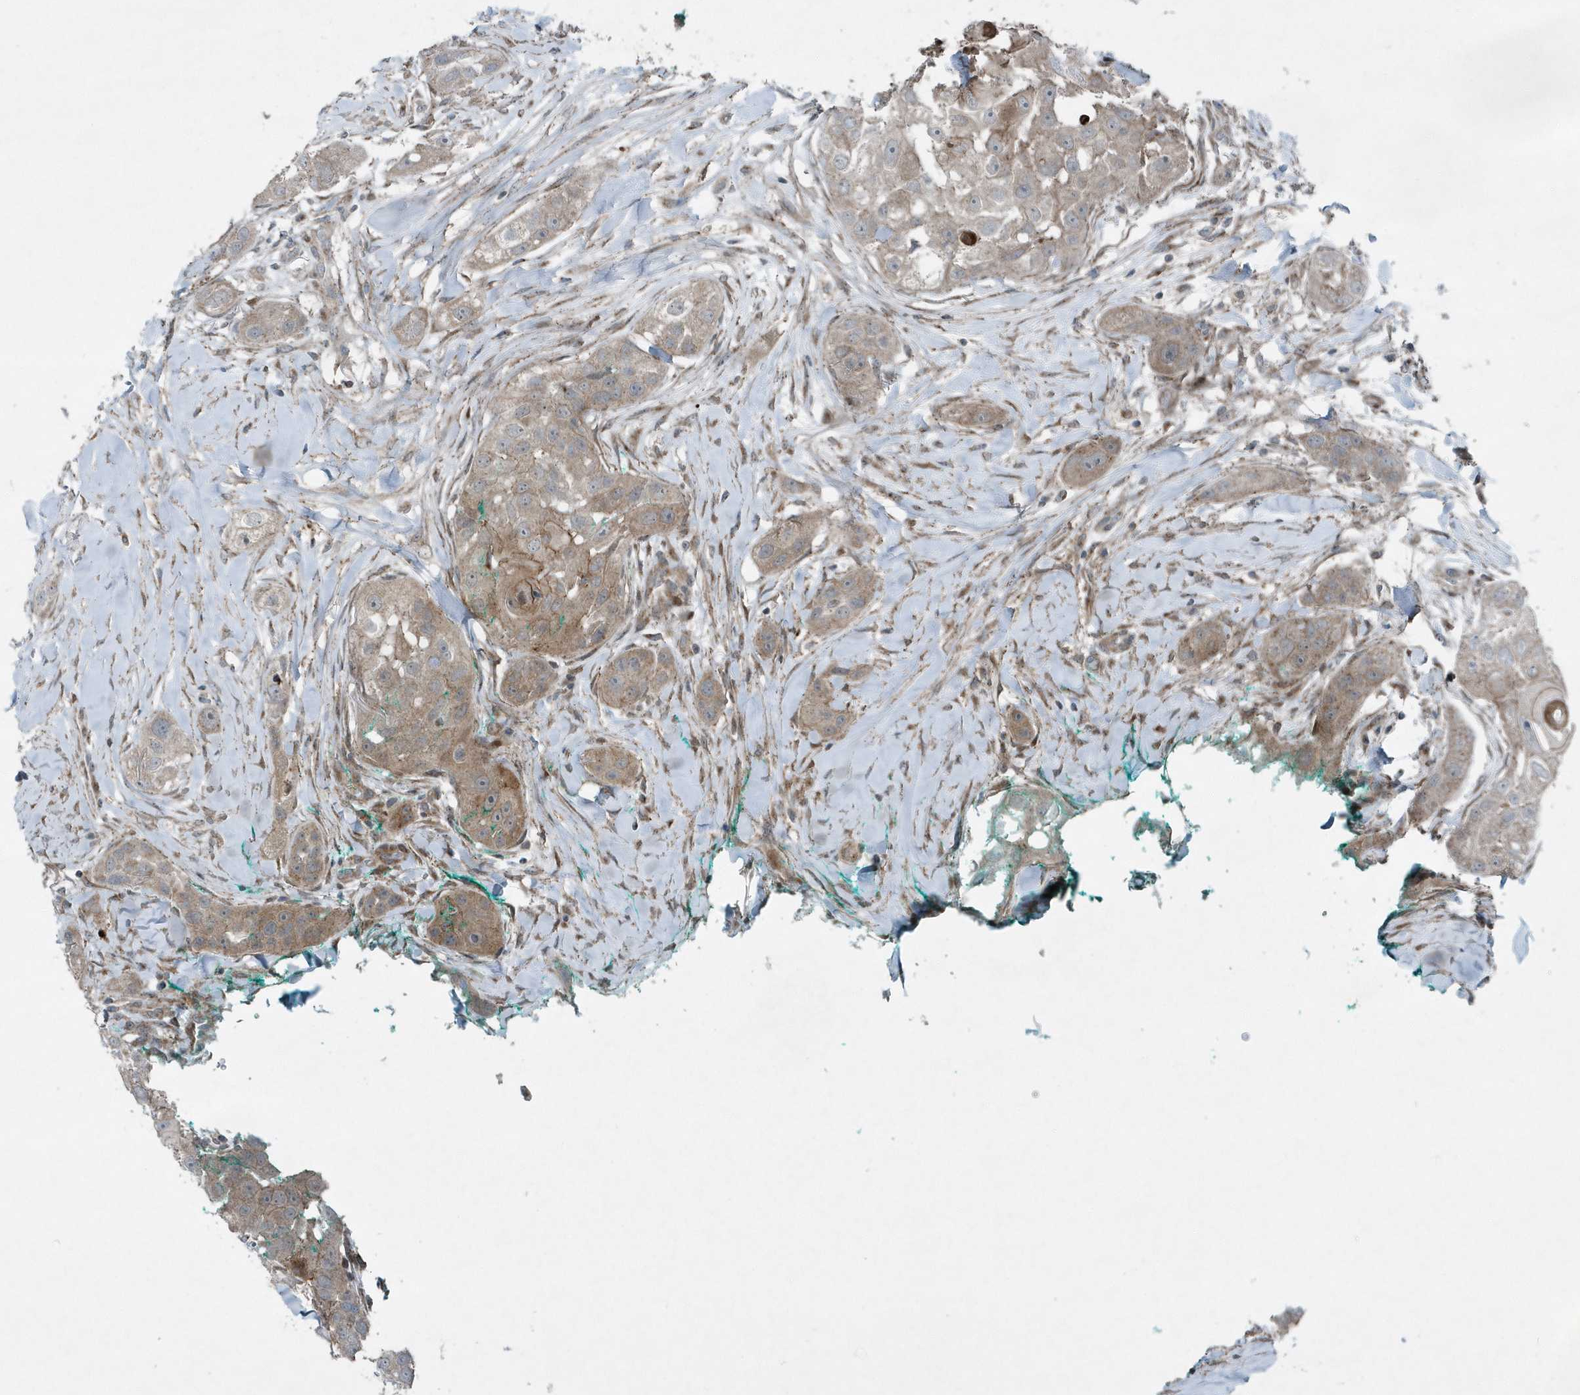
{"staining": {"intensity": "weak", "quantity": "25%-75%", "location": "cytoplasmic/membranous"}, "tissue": "head and neck cancer", "cell_type": "Tumor cells", "image_type": "cancer", "snomed": [{"axis": "morphology", "description": "Normal tissue, NOS"}, {"axis": "morphology", "description": "Squamous cell carcinoma, NOS"}, {"axis": "topography", "description": "Skeletal muscle"}, {"axis": "topography", "description": "Head-Neck"}], "caption": "Immunohistochemistry (DAB) staining of human head and neck cancer (squamous cell carcinoma) demonstrates weak cytoplasmic/membranous protein staining in approximately 25%-75% of tumor cells. Using DAB (3,3'-diaminobenzidine) (brown) and hematoxylin (blue) stains, captured at high magnification using brightfield microscopy.", "gene": "GCC2", "patient": {"sex": "male", "age": 51}}